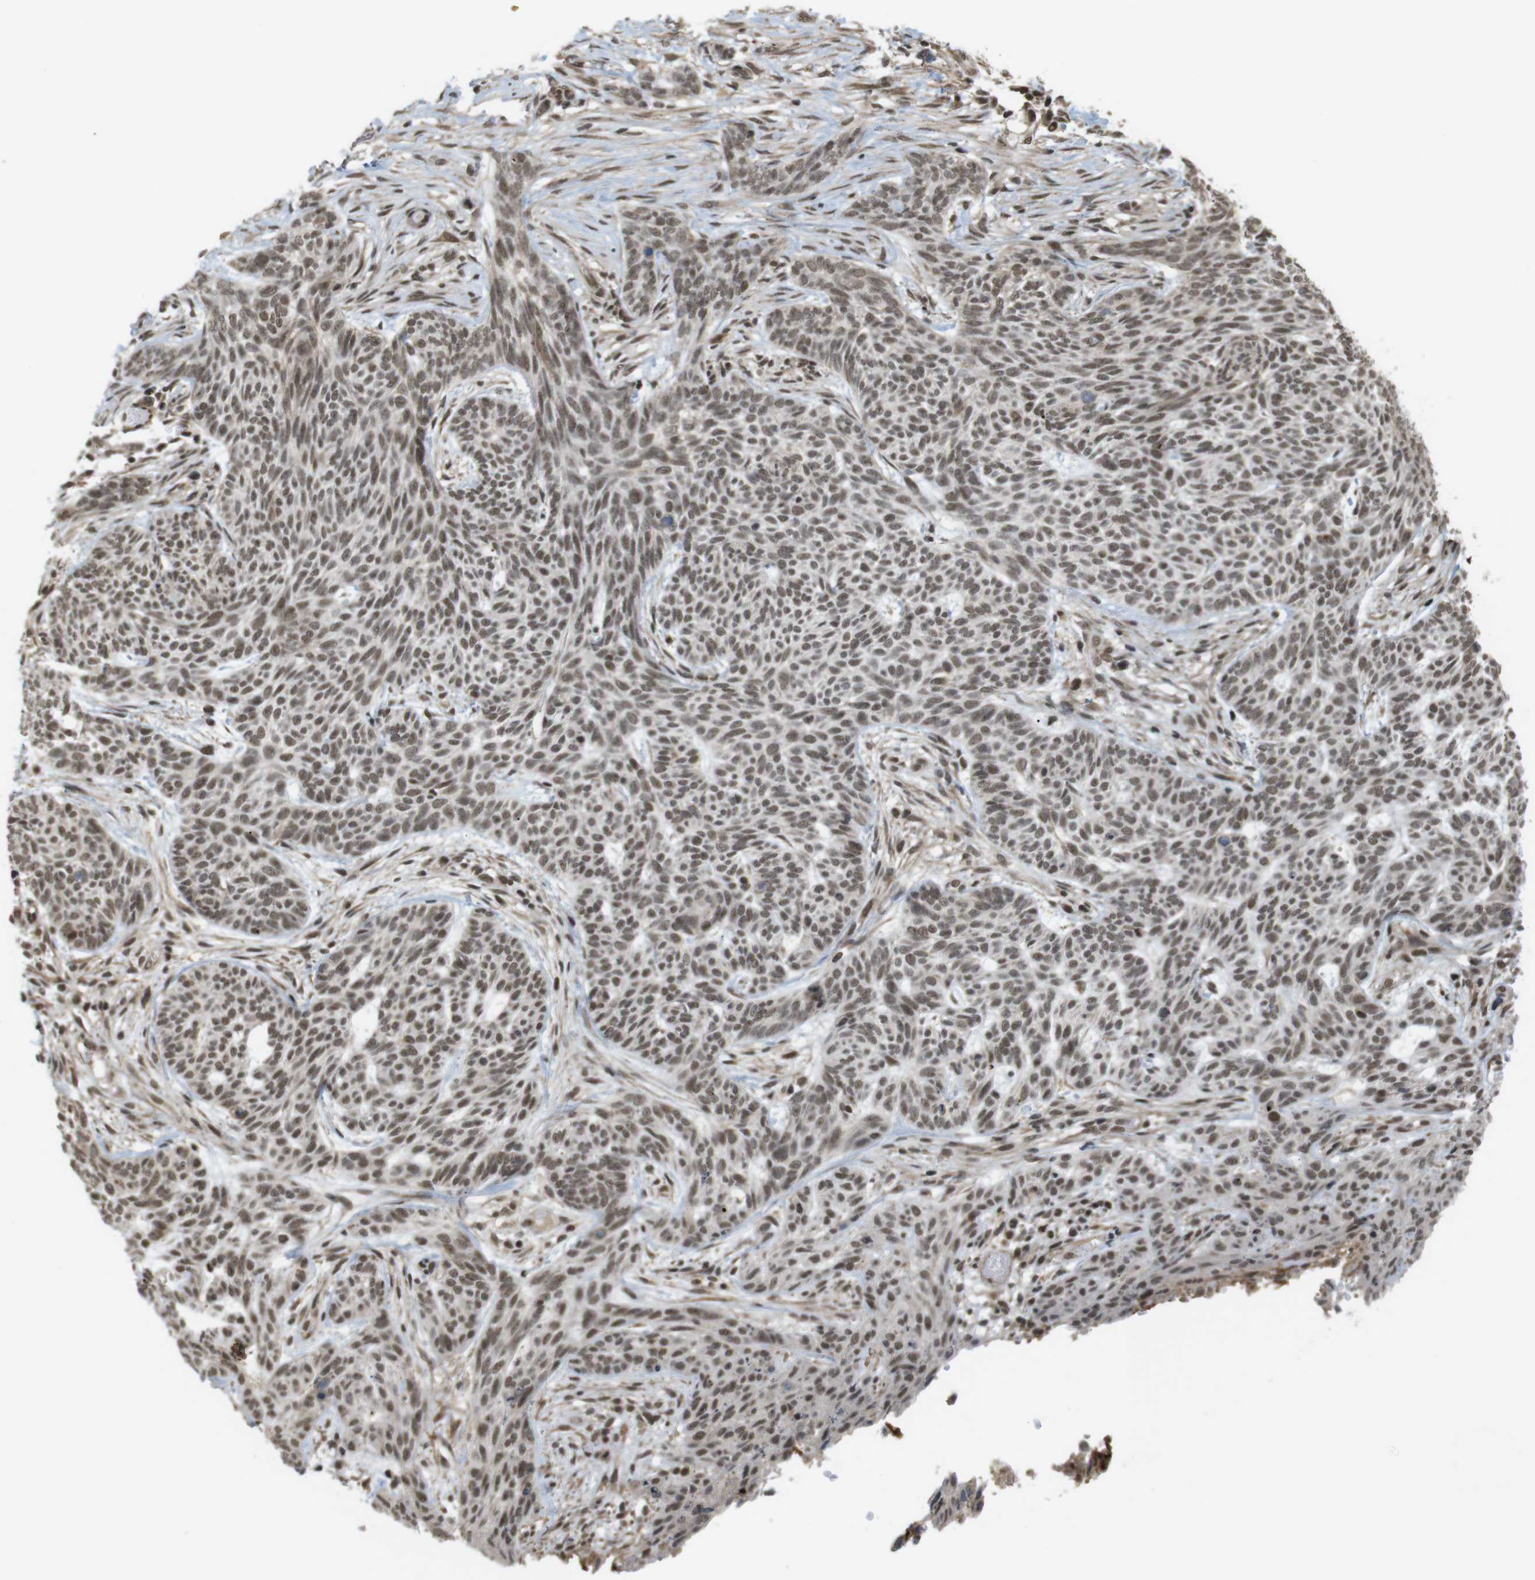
{"staining": {"intensity": "moderate", "quantity": ">75%", "location": "nuclear"}, "tissue": "skin cancer", "cell_type": "Tumor cells", "image_type": "cancer", "snomed": [{"axis": "morphology", "description": "Basal cell carcinoma"}, {"axis": "topography", "description": "Skin"}], "caption": "The photomicrograph demonstrates a brown stain indicating the presence of a protein in the nuclear of tumor cells in skin basal cell carcinoma. The staining was performed using DAB (3,3'-diaminobenzidine), with brown indicating positive protein expression. Nuclei are stained blue with hematoxylin.", "gene": "SP2", "patient": {"sex": "female", "age": 59}}